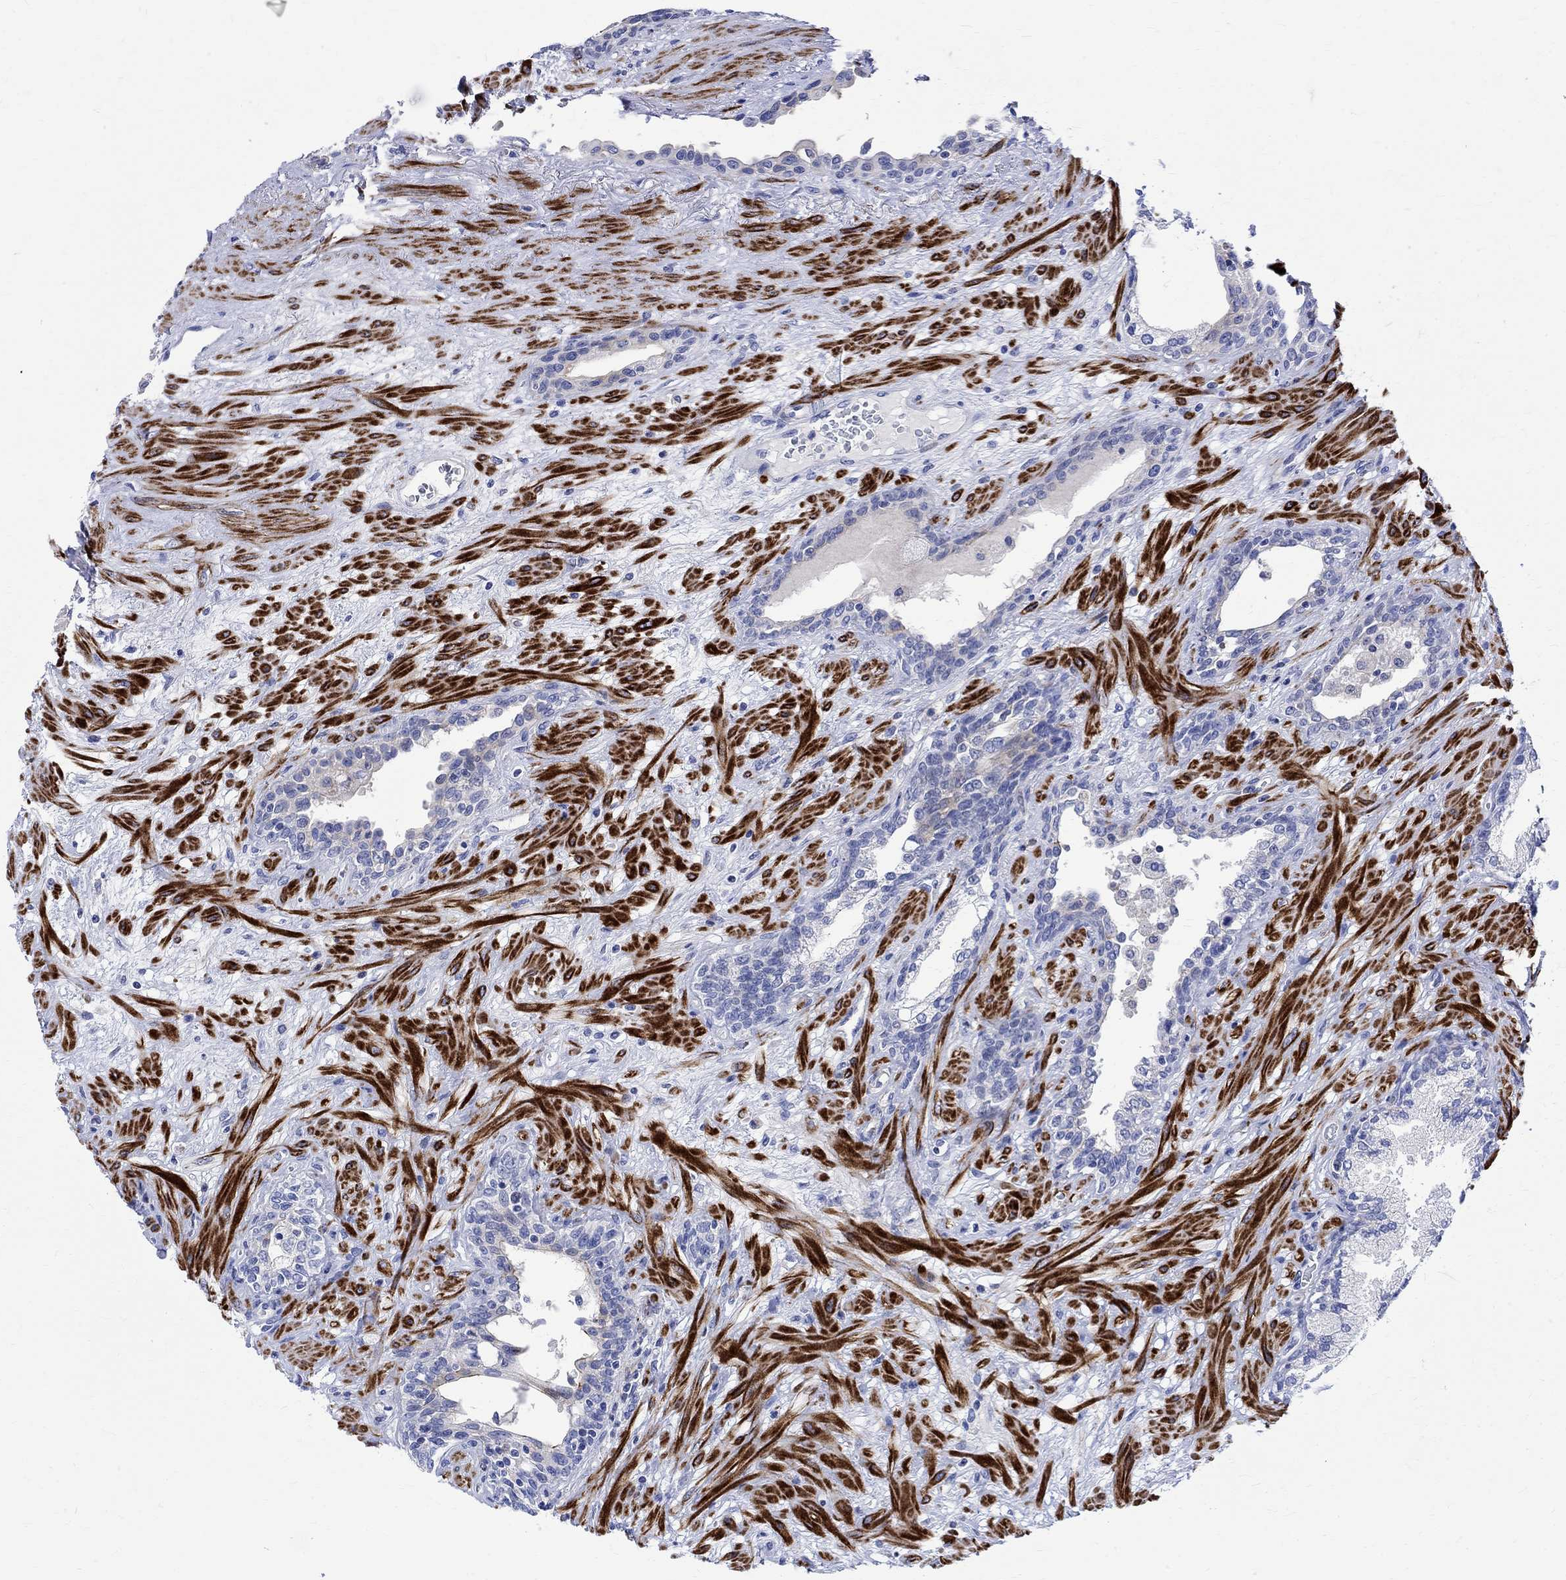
{"staining": {"intensity": "negative", "quantity": "none", "location": "none"}, "tissue": "prostate", "cell_type": "Glandular cells", "image_type": "normal", "snomed": [{"axis": "morphology", "description": "Normal tissue, NOS"}, {"axis": "topography", "description": "Prostate"}], "caption": "This micrograph is of unremarkable prostate stained with immunohistochemistry (IHC) to label a protein in brown with the nuclei are counter-stained blue. There is no positivity in glandular cells.", "gene": "PARVB", "patient": {"sex": "male", "age": 63}}